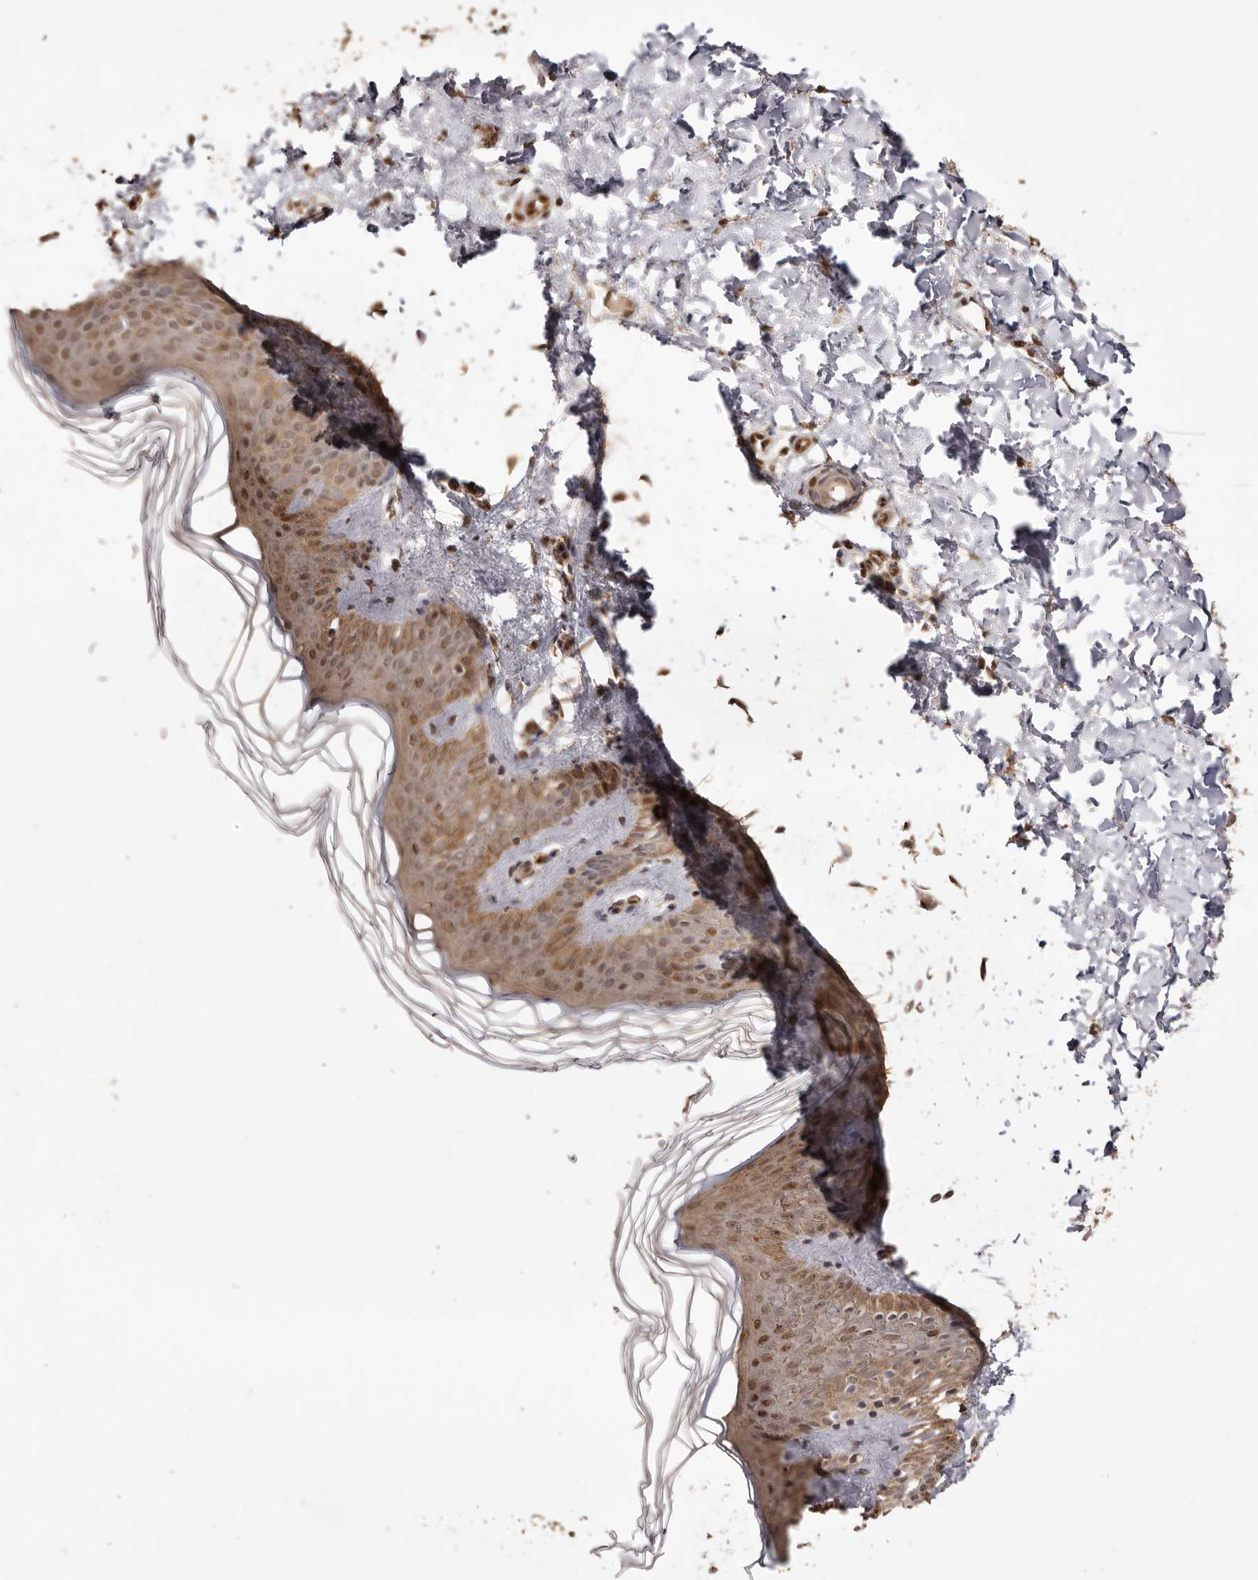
{"staining": {"intensity": "moderate", "quantity": ">75%", "location": "cytoplasmic/membranous,nuclear"}, "tissue": "skin", "cell_type": "Fibroblasts", "image_type": "normal", "snomed": [{"axis": "morphology", "description": "Normal tissue, NOS"}, {"axis": "morphology", "description": "Neoplasm, benign, NOS"}, {"axis": "topography", "description": "Skin"}, {"axis": "topography", "description": "Soft tissue"}], "caption": "Fibroblasts reveal medium levels of moderate cytoplasmic/membranous,nuclear staining in approximately >75% of cells in unremarkable skin.", "gene": "UBR2", "patient": {"sex": "male", "age": 26}}